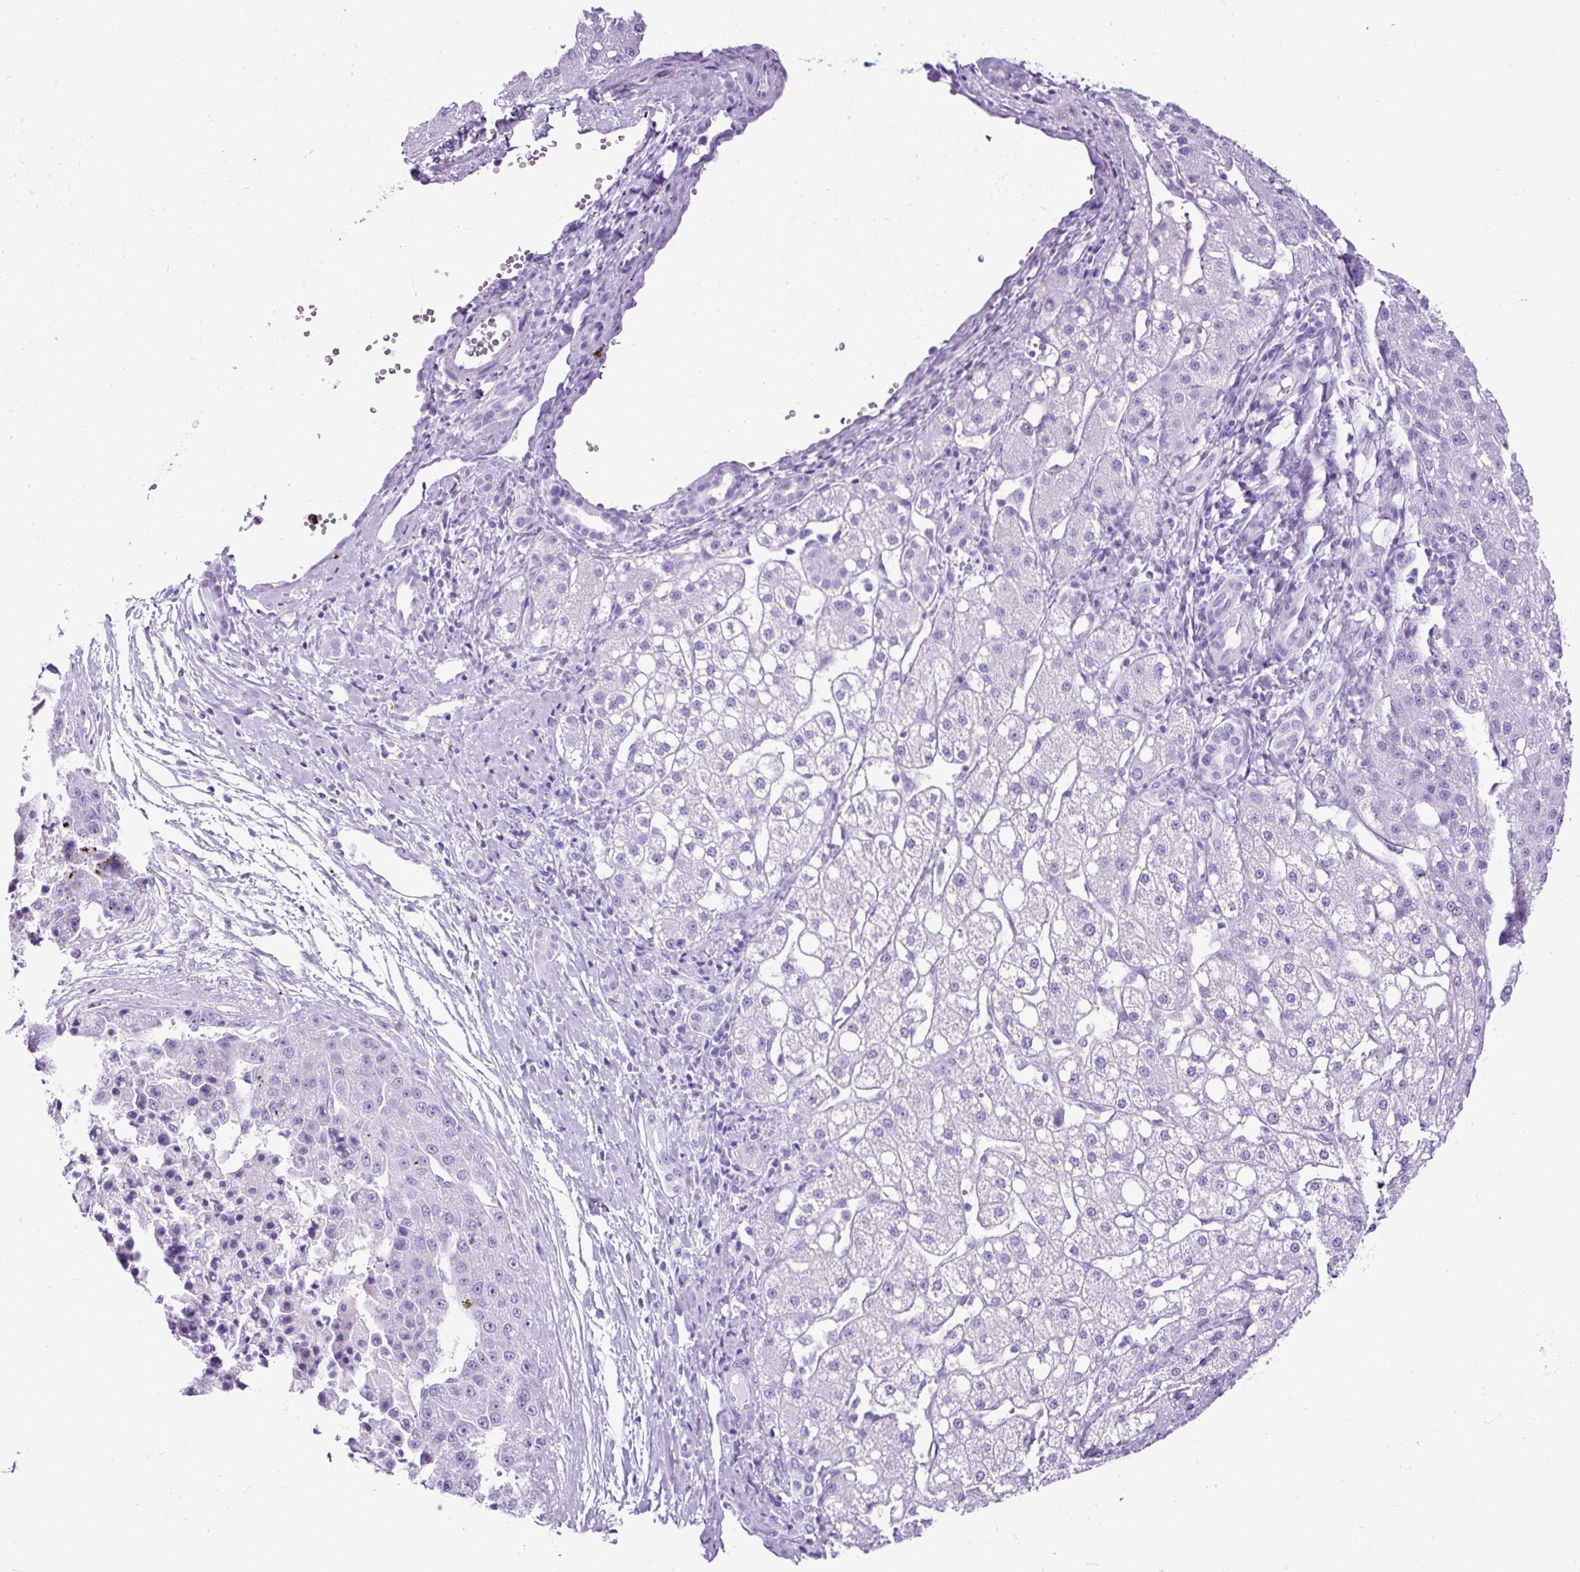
{"staining": {"intensity": "negative", "quantity": "none", "location": "none"}, "tissue": "liver cancer", "cell_type": "Tumor cells", "image_type": "cancer", "snomed": [{"axis": "morphology", "description": "Carcinoma, Hepatocellular, NOS"}, {"axis": "topography", "description": "Liver"}], "caption": "Tumor cells are negative for protein expression in human hepatocellular carcinoma (liver). Nuclei are stained in blue.", "gene": "CEL", "patient": {"sex": "male", "age": 67}}